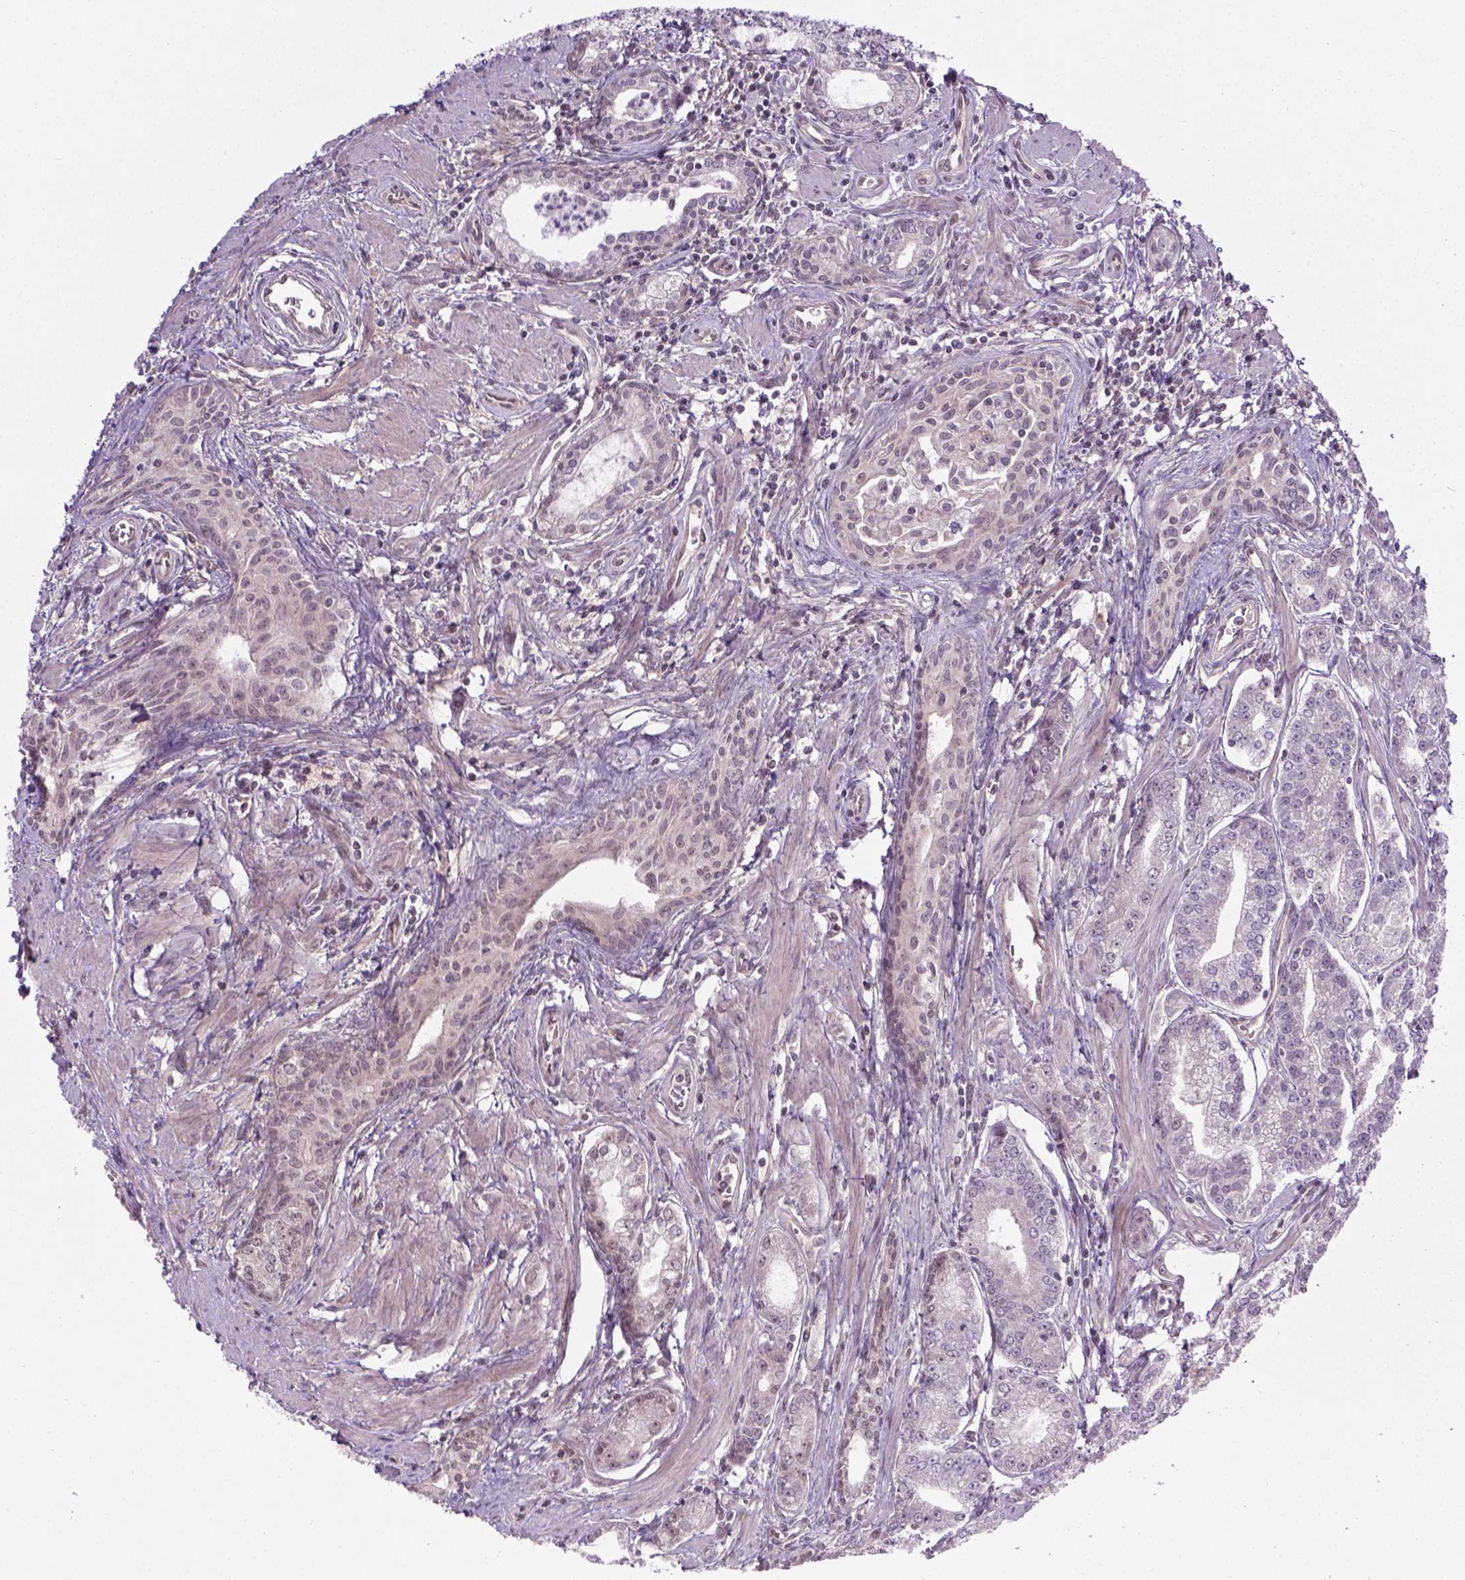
{"staining": {"intensity": "negative", "quantity": "none", "location": "none"}, "tissue": "prostate cancer", "cell_type": "Tumor cells", "image_type": "cancer", "snomed": [{"axis": "morphology", "description": "Adenocarcinoma, NOS"}, {"axis": "topography", "description": "Prostate"}], "caption": "High power microscopy image of an IHC image of adenocarcinoma (prostate), revealing no significant positivity in tumor cells. The staining is performed using DAB brown chromogen with nuclei counter-stained in using hematoxylin.", "gene": "ANKRD54", "patient": {"sex": "male", "age": 71}}